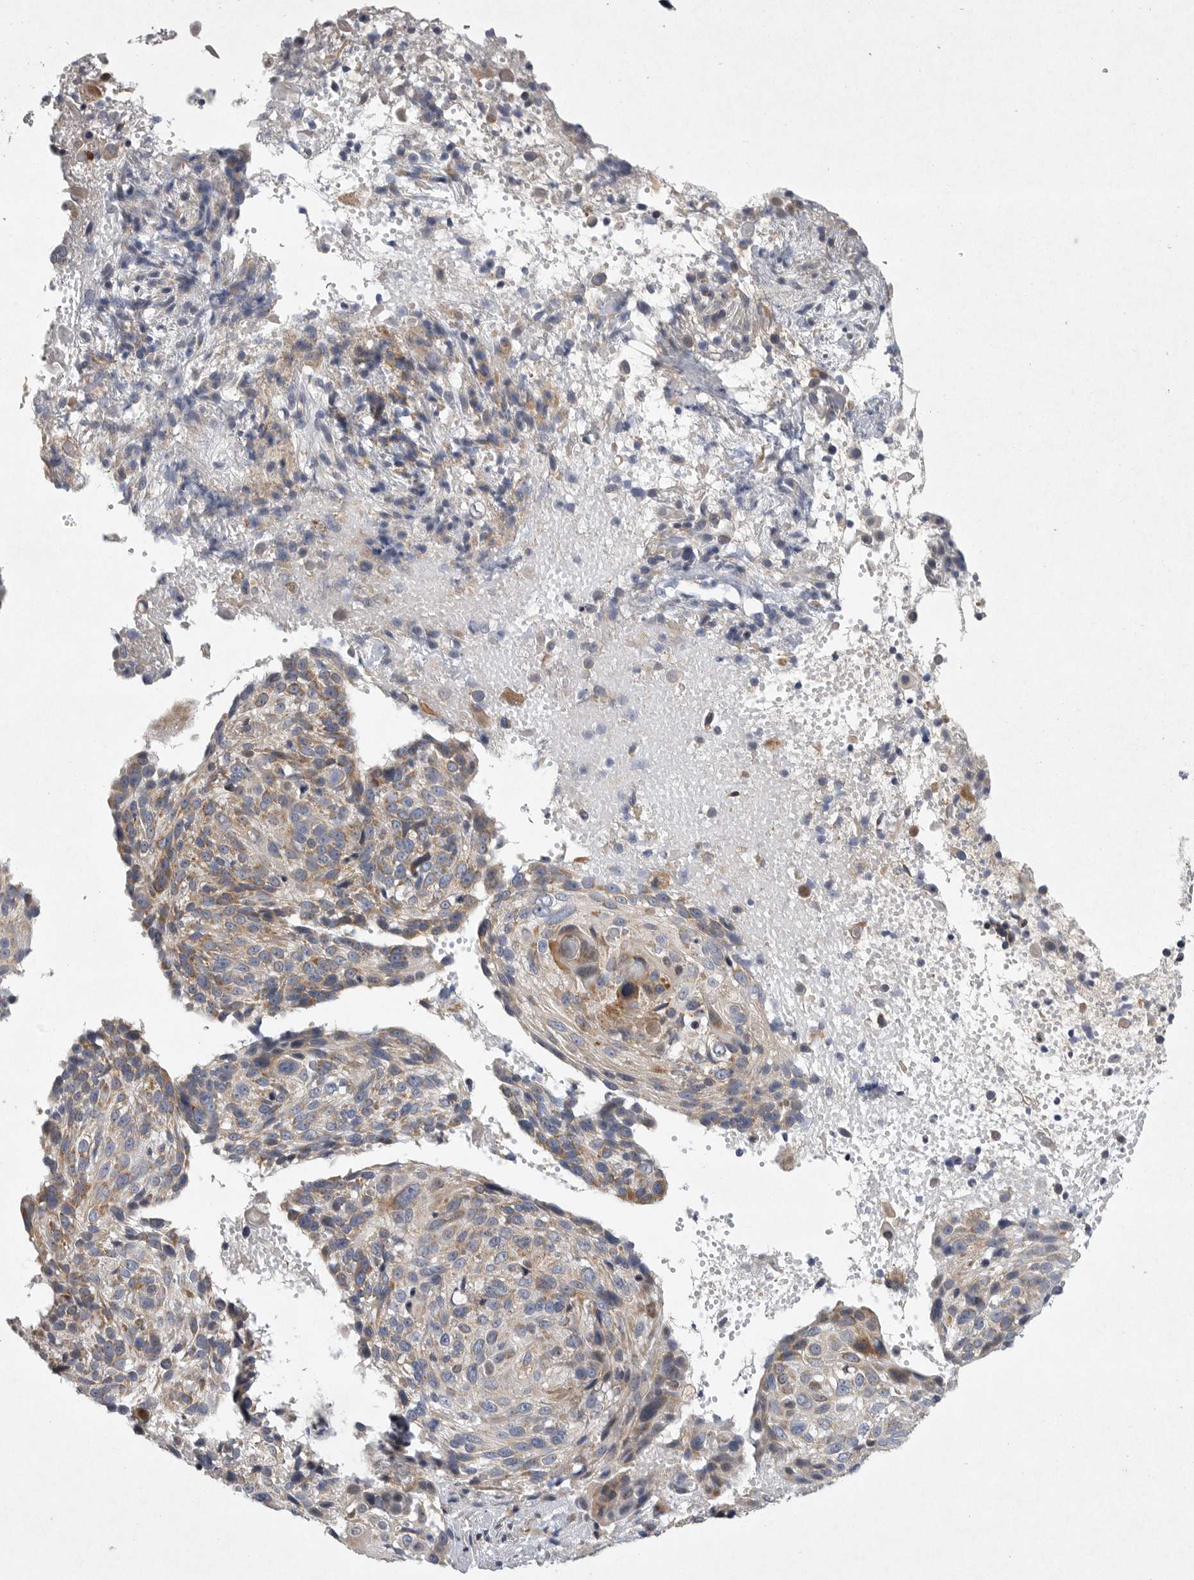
{"staining": {"intensity": "moderate", "quantity": "<25%", "location": "cytoplasmic/membranous"}, "tissue": "cervical cancer", "cell_type": "Tumor cells", "image_type": "cancer", "snomed": [{"axis": "morphology", "description": "Squamous cell carcinoma, NOS"}, {"axis": "topography", "description": "Cervix"}], "caption": "Immunohistochemical staining of human squamous cell carcinoma (cervical) reveals low levels of moderate cytoplasmic/membranous protein expression in about <25% of tumor cells. The staining was performed using DAB (3,3'-diaminobenzidine) to visualize the protein expression in brown, while the nuclei were stained in blue with hematoxylin (Magnification: 20x).", "gene": "EDEM3", "patient": {"sex": "female", "age": 74}}